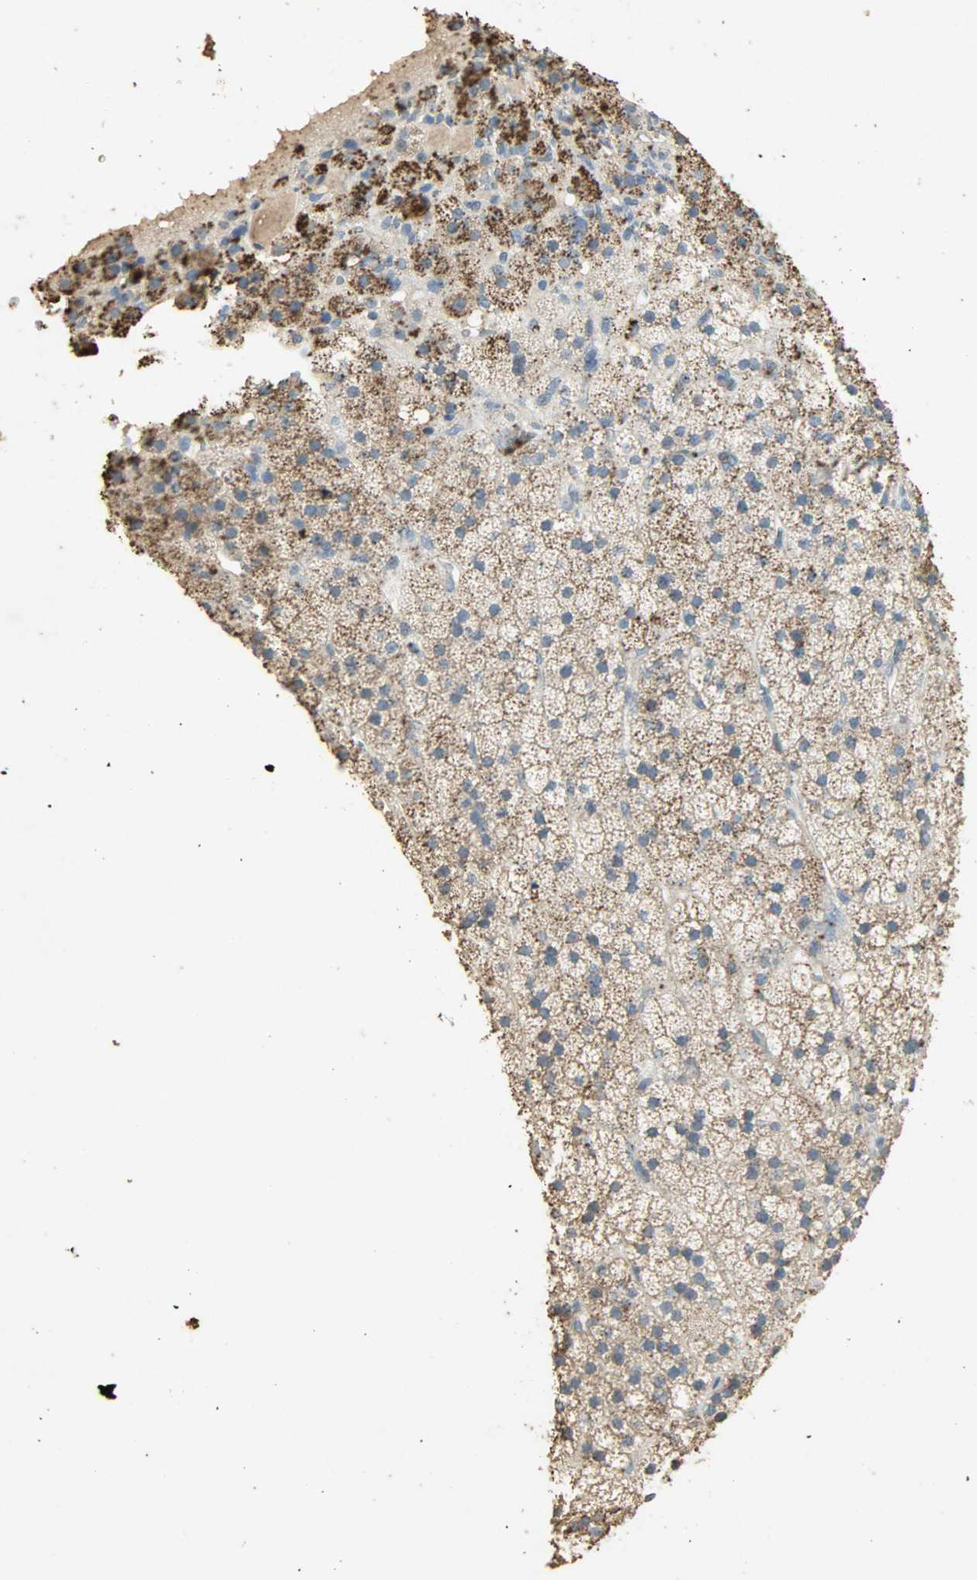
{"staining": {"intensity": "moderate", "quantity": "25%-75%", "location": "cytoplasmic/membranous"}, "tissue": "adrenal gland", "cell_type": "Glandular cells", "image_type": "normal", "snomed": [{"axis": "morphology", "description": "Normal tissue, NOS"}, {"axis": "topography", "description": "Adrenal gland"}], "caption": "Brown immunohistochemical staining in normal human adrenal gland reveals moderate cytoplasmic/membranous positivity in approximately 25%-75% of glandular cells.", "gene": "ASB9", "patient": {"sex": "male", "age": 35}}